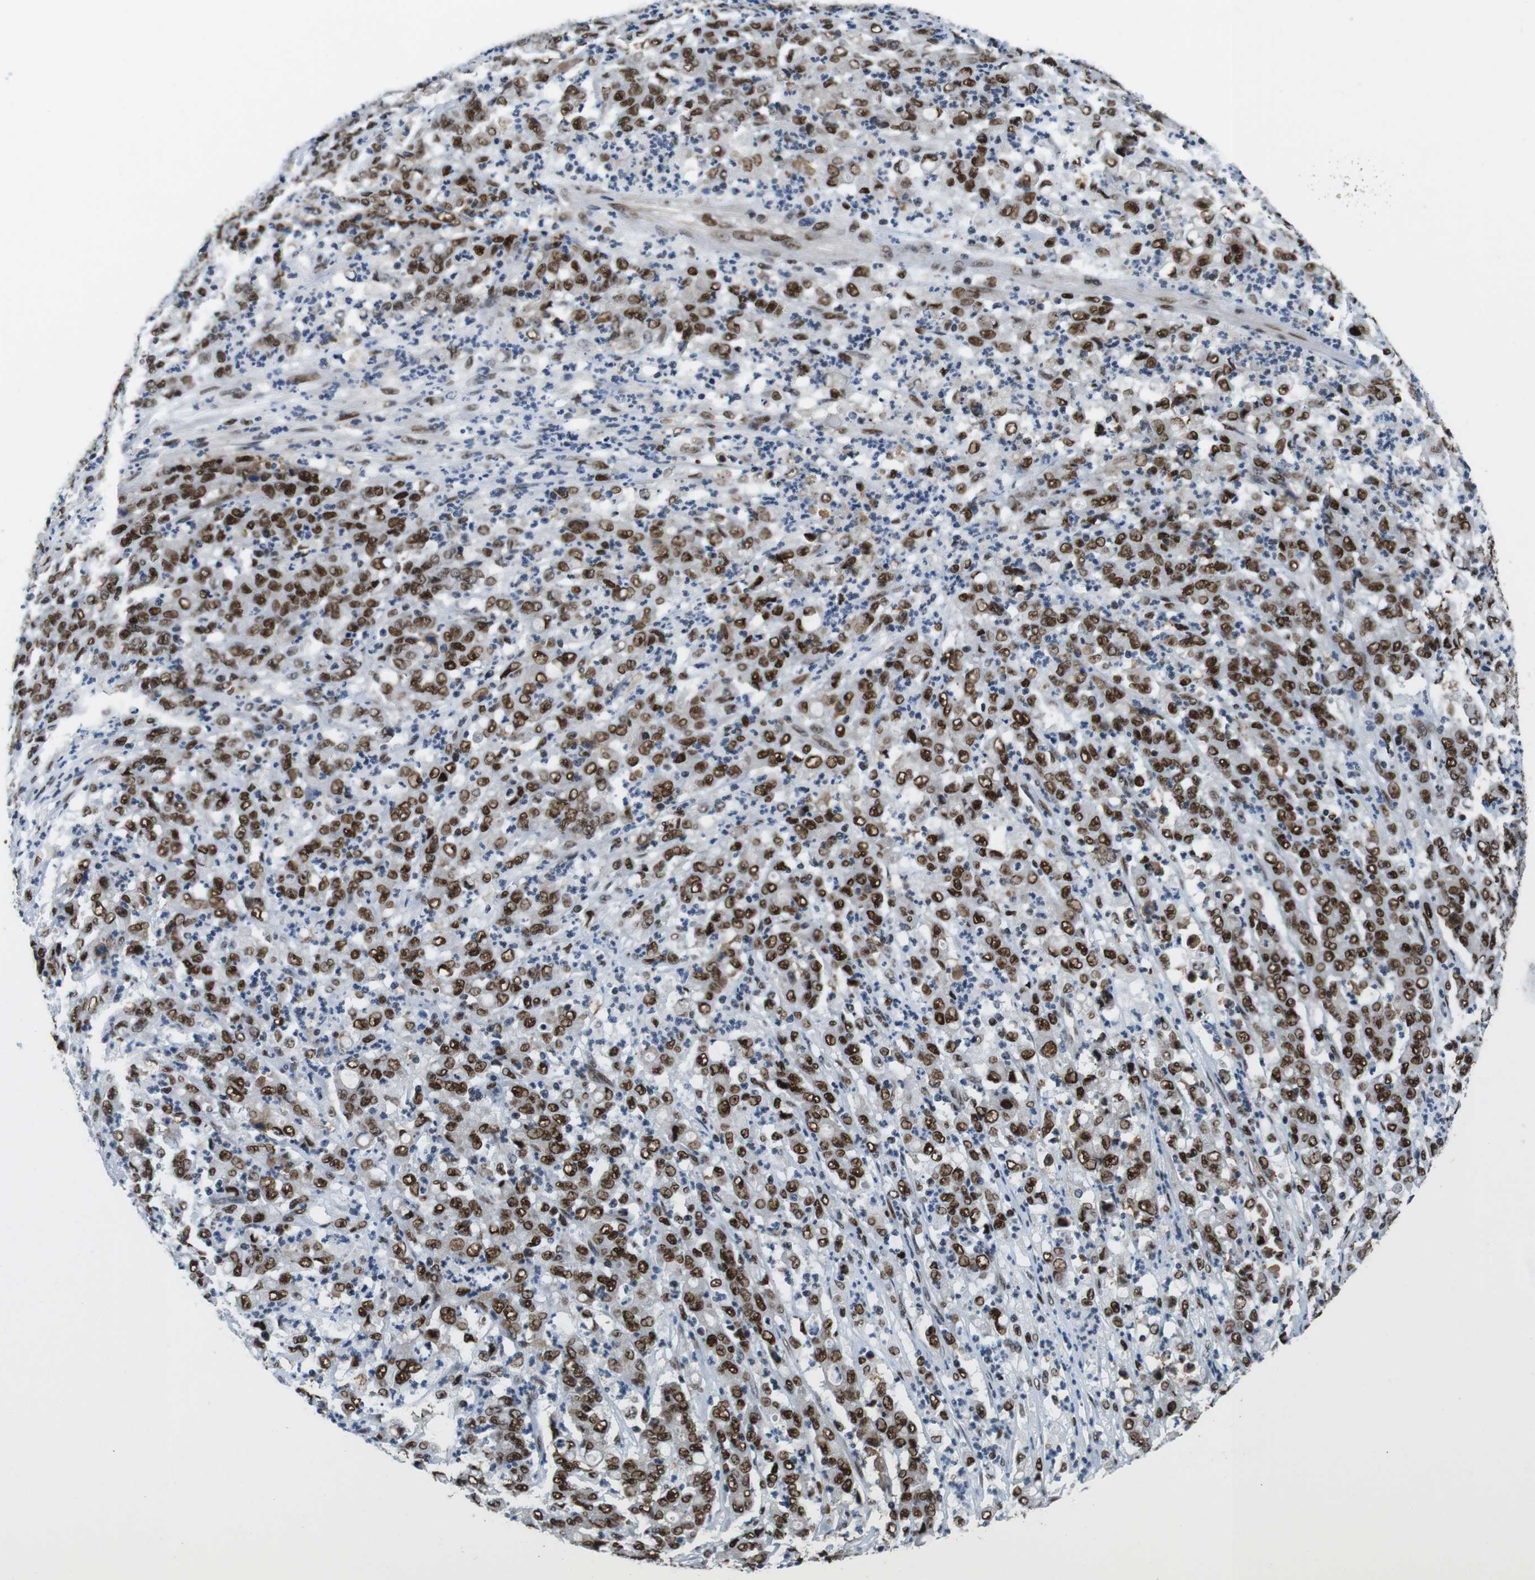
{"staining": {"intensity": "strong", "quantity": ">75%", "location": "nuclear"}, "tissue": "stomach cancer", "cell_type": "Tumor cells", "image_type": "cancer", "snomed": [{"axis": "morphology", "description": "Adenocarcinoma, NOS"}, {"axis": "topography", "description": "Stomach, lower"}], "caption": "Strong nuclear protein staining is identified in approximately >75% of tumor cells in stomach adenocarcinoma.", "gene": "PSME3", "patient": {"sex": "female", "age": 71}}